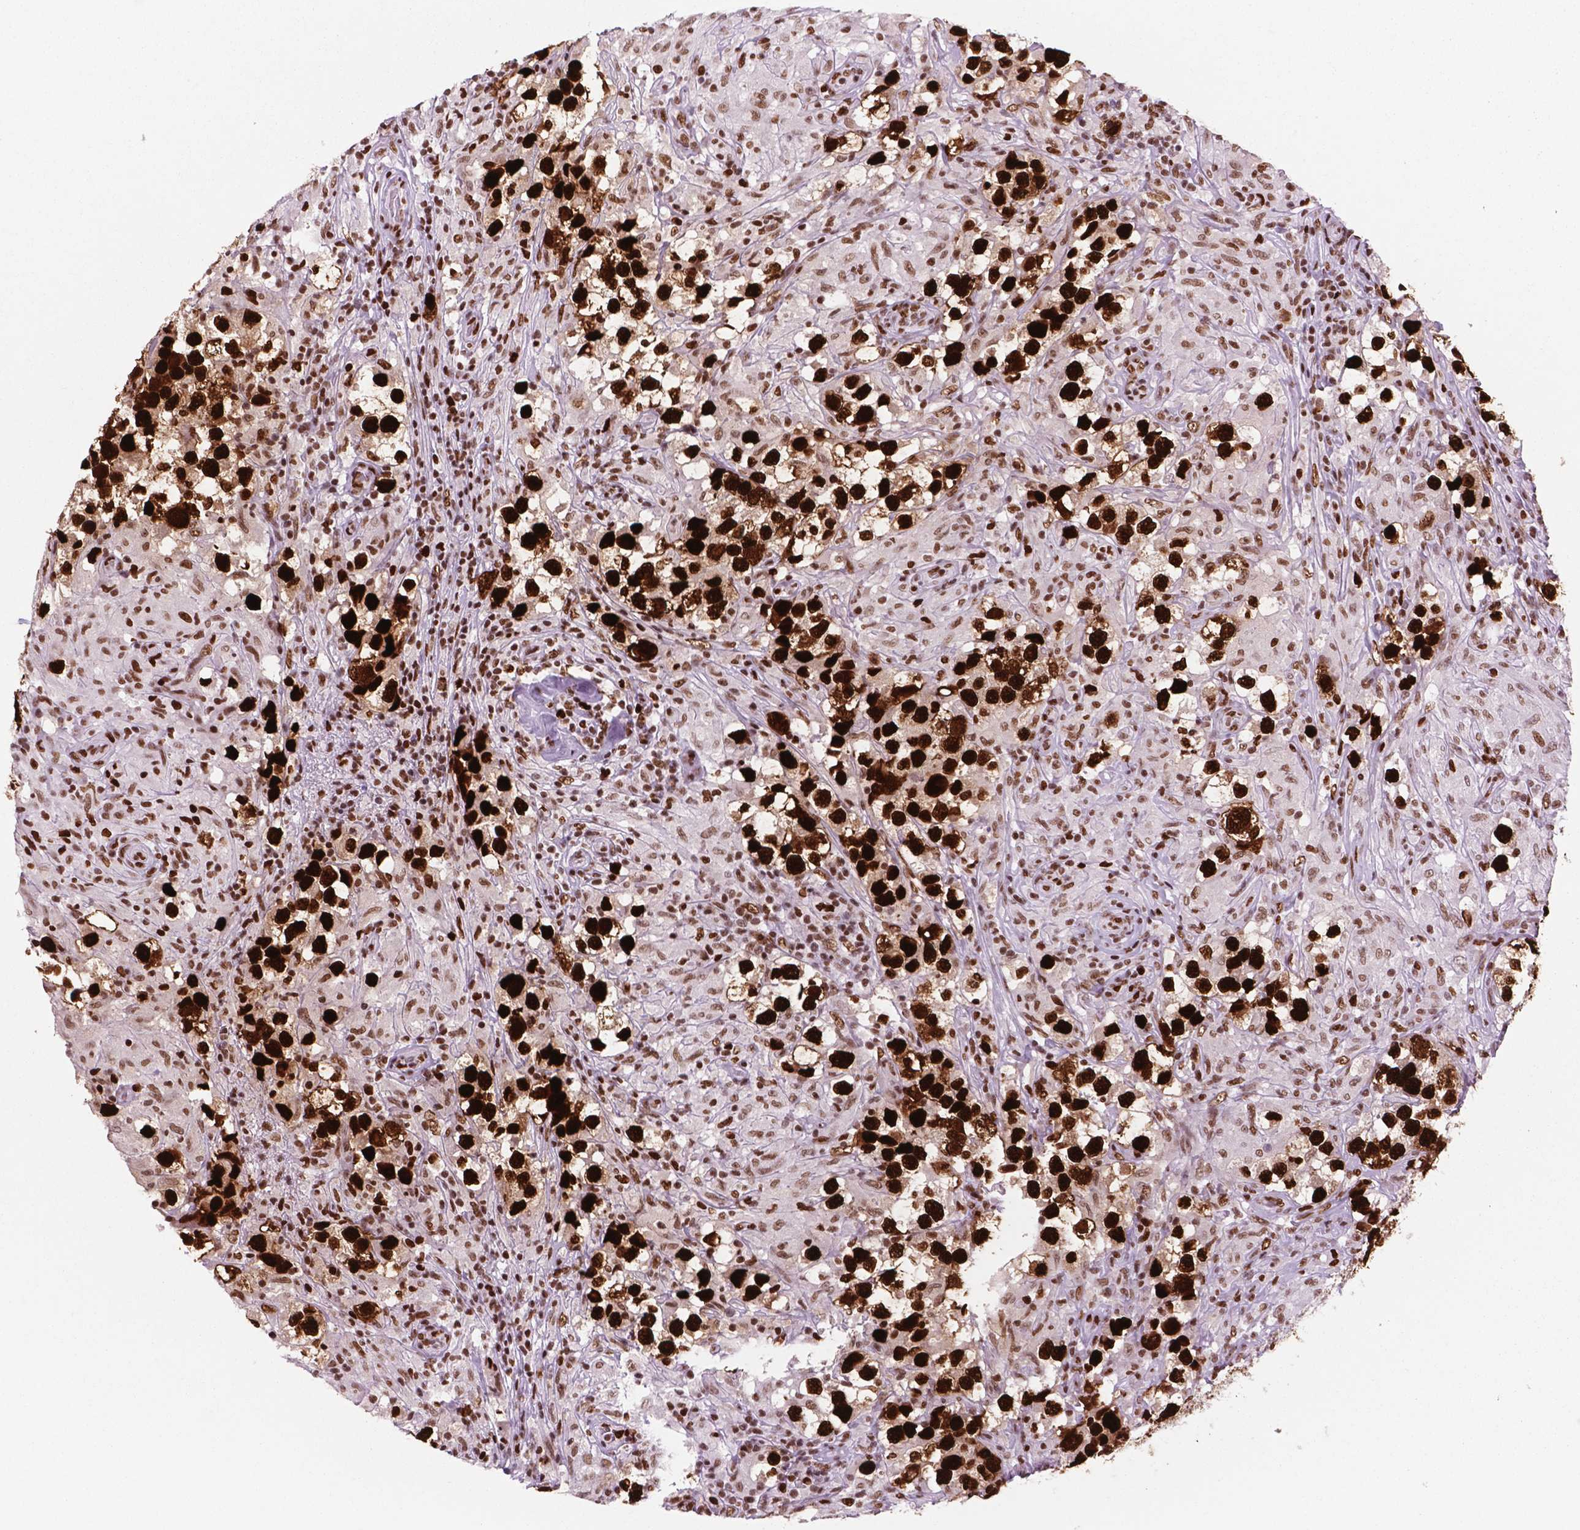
{"staining": {"intensity": "strong", "quantity": ">75%", "location": "nuclear"}, "tissue": "testis cancer", "cell_type": "Tumor cells", "image_type": "cancer", "snomed": [{"axis": "morphology", "description": "Seminoma, NOS"}, {"axis": "topography", "description": "Testis"}], "caption": "Protein expression analysis of human testis cancer reveals strong nuclear positivity in approximately >75% of tumor cells.", "gene": "MSH6", "patient": {"sex": "male", "age": 46}}